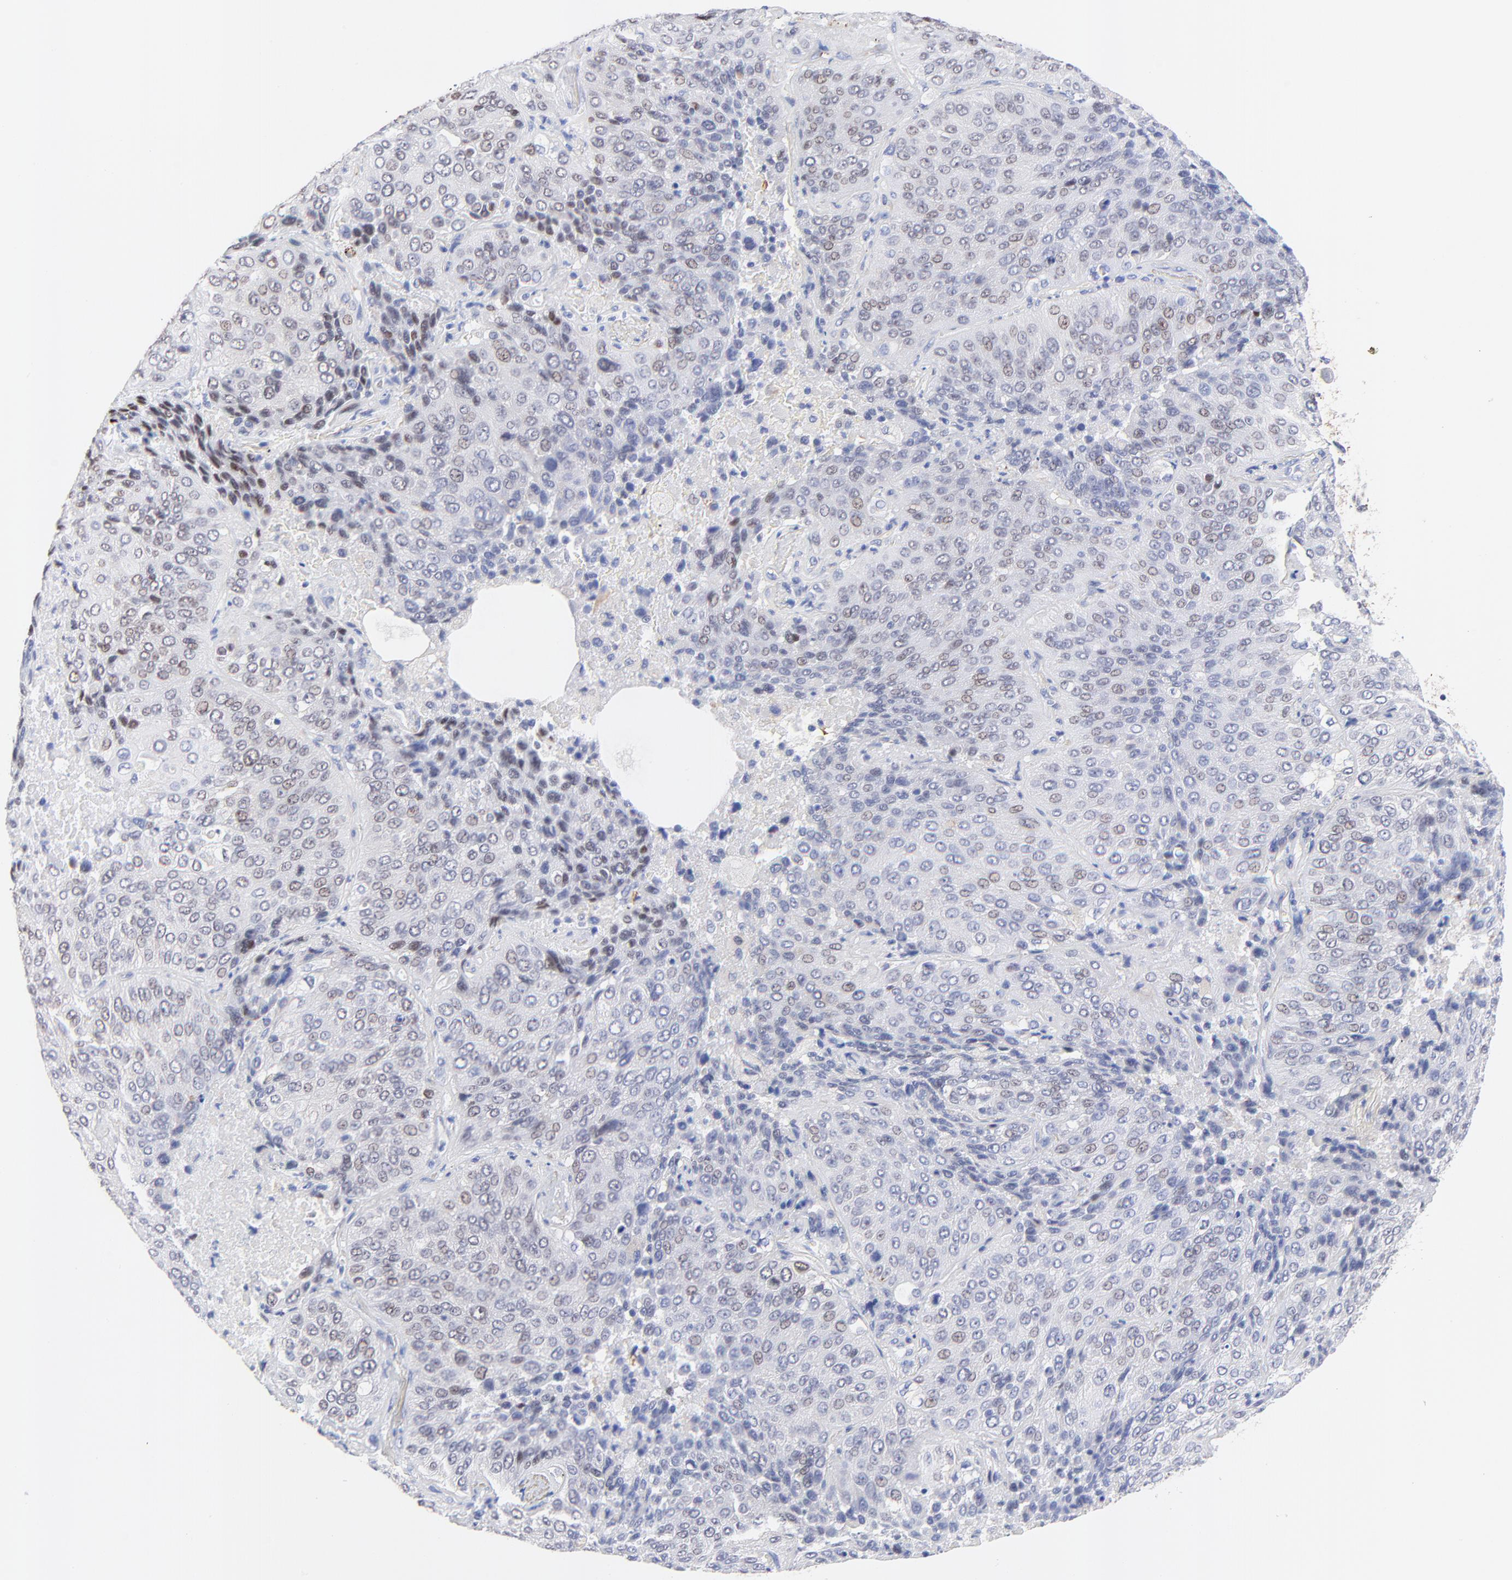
{"staining": {"intensity": "weak", "quantity": "<25%", "location": "nuclear"}, "tissue": "lung cancer", "cell_type": "Tumor cells", "image_type": "cancer", "snomed": [{"axis": "morphology", "description": "Squamous cell carcinoma, NOS"}, {"axis": "topography", "description": "Lung"}], "caption": "Tumor cells are negative for brown protein staining in lung cancer (squamous cell carcinoma). The staining was performed using DAB to visualize the protein expression in brown, while the nuclei were stained in blue with hematoxylin (Magnification: 20x).", "gene": "FAM117B", "patient": {"sex": "male", "age": 54}}